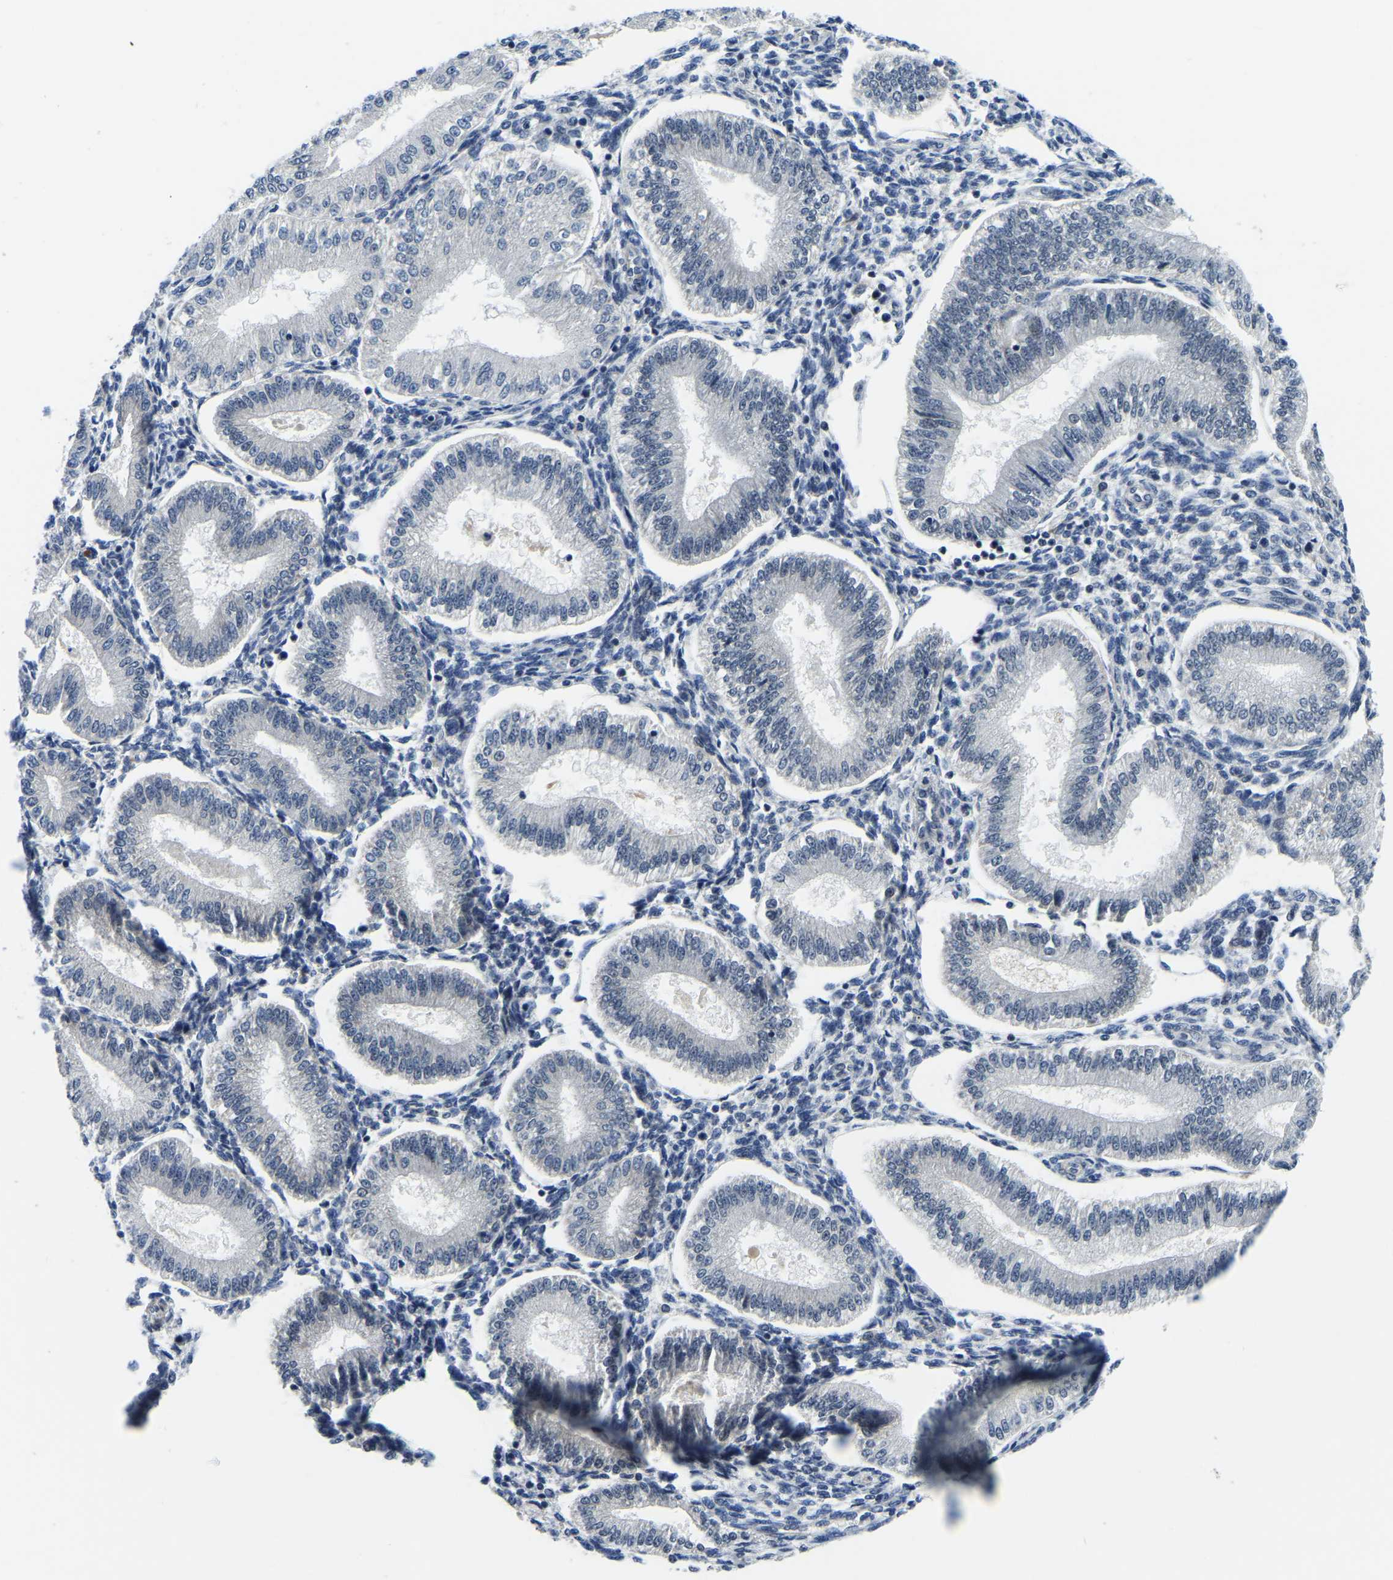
{"staining": {"intensity": "negative", "quantity": "none", "location": "none"}, "tissue": "endometrium", "cell_type": "Cells in endometrial stroma", "image_type": "normal", "snomed": [{"axis": "morphology", "description": "Normal tissue, NOS"}, {"axis": "topography", "description": "Endometrium"}], "caption": "Cells in endometrial stroma are negative for brown protein staining in unremarkable endometrium. (DAB (3,3'-diaminobenzidine) immunohistochemistry (IHC) with hematoxylin counter stain).", "gene": "POLDIP3", "patient": {"sex": "female", "age": 39}}